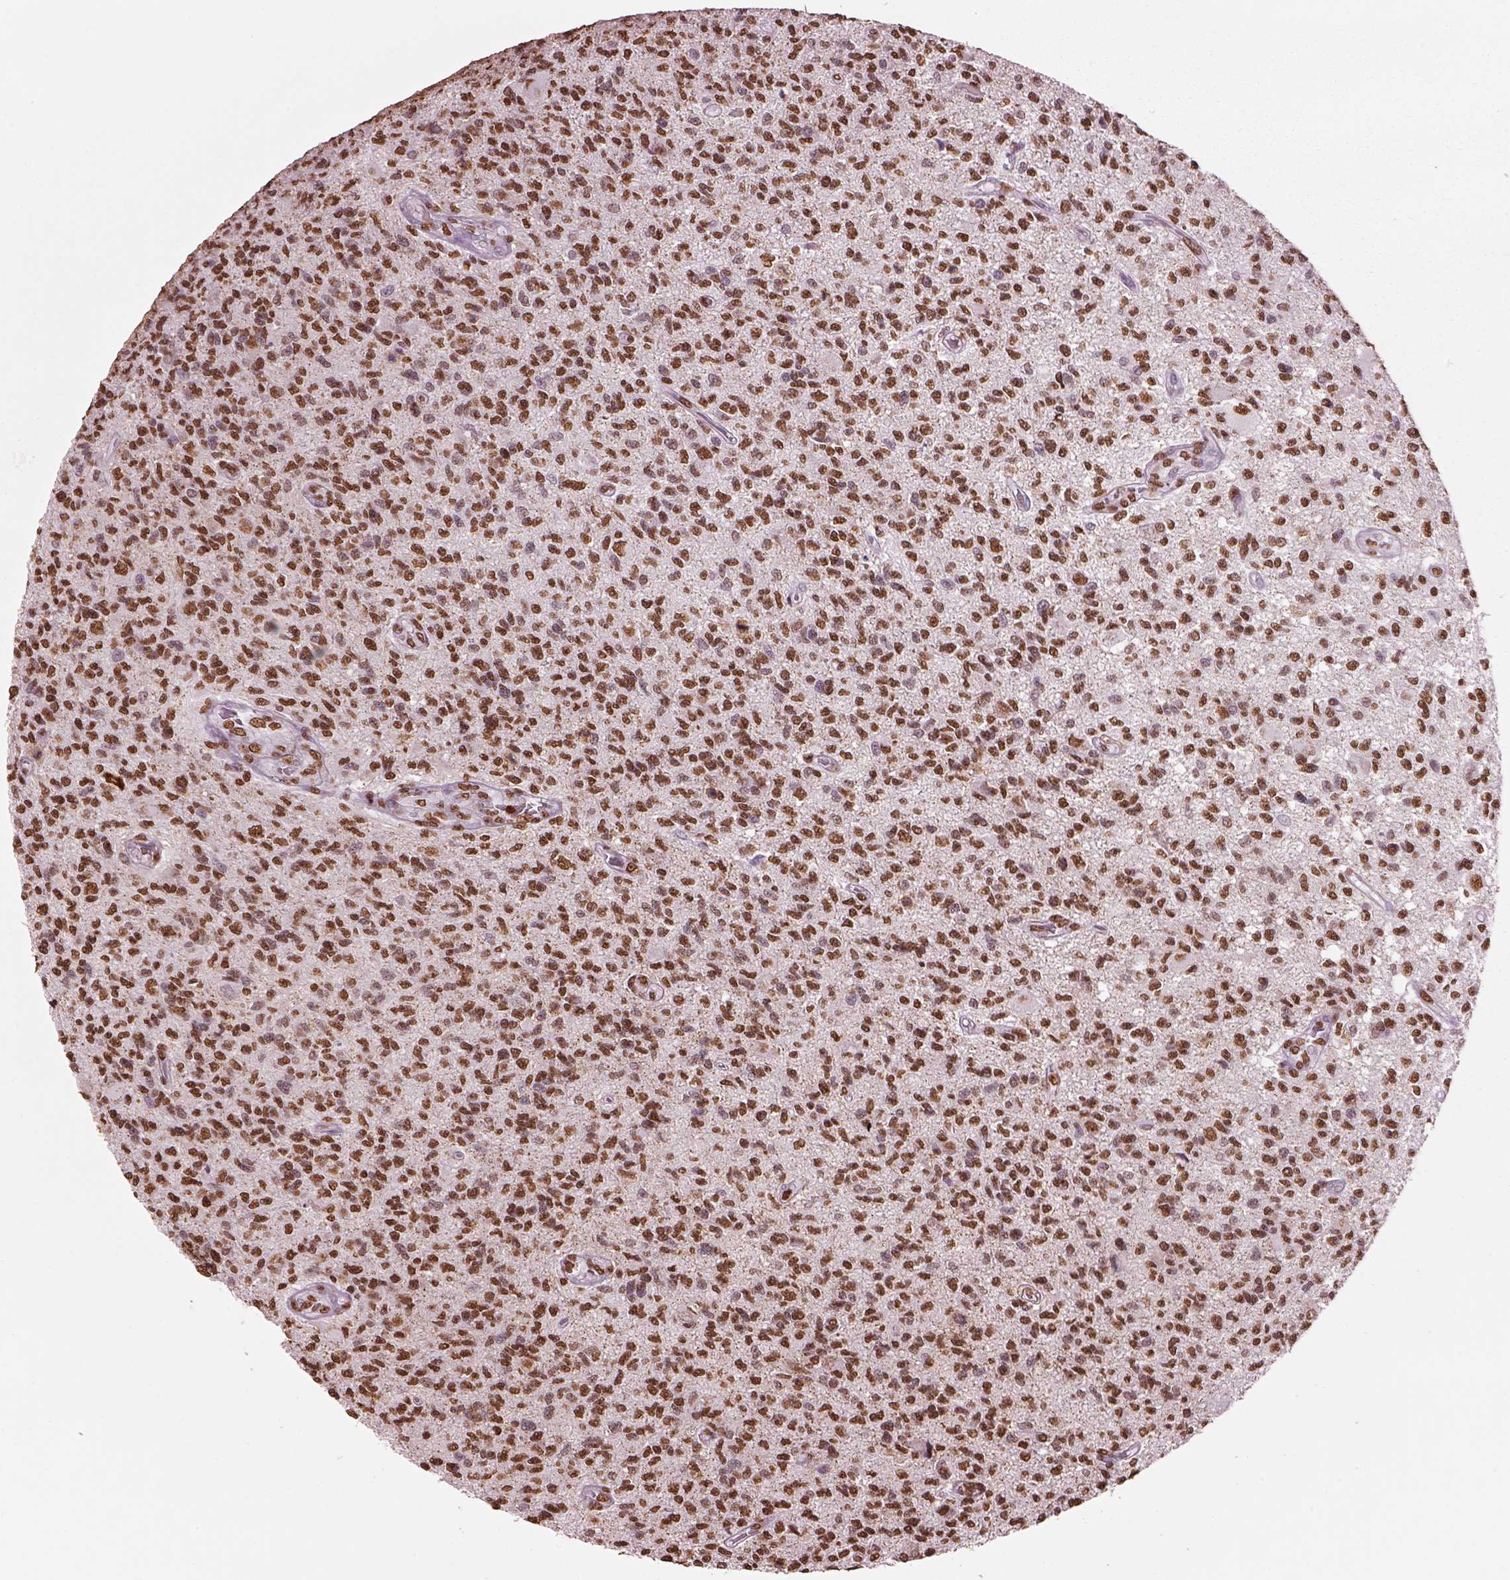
{"staining": {"intensity": "strong", "quantity": ">75%", "location": "nuclear"}, "tissue": "glioma", "cell_type": "Tumor cells", "image_type": "cancer", "snomed": [{"axis": "morphology", "description": "Glioma, malignant, High grade"}, {"axis": "topography", "description": "Brain"}], "caption": "Immunohistochemical staining of malignant glioma (high-grade) exhibits high levels of strong nuclear protein positivity in approximately >75% of tumor cells.", "gene": "DDX3X", "patient": {"sex": "male", "age": 56}}